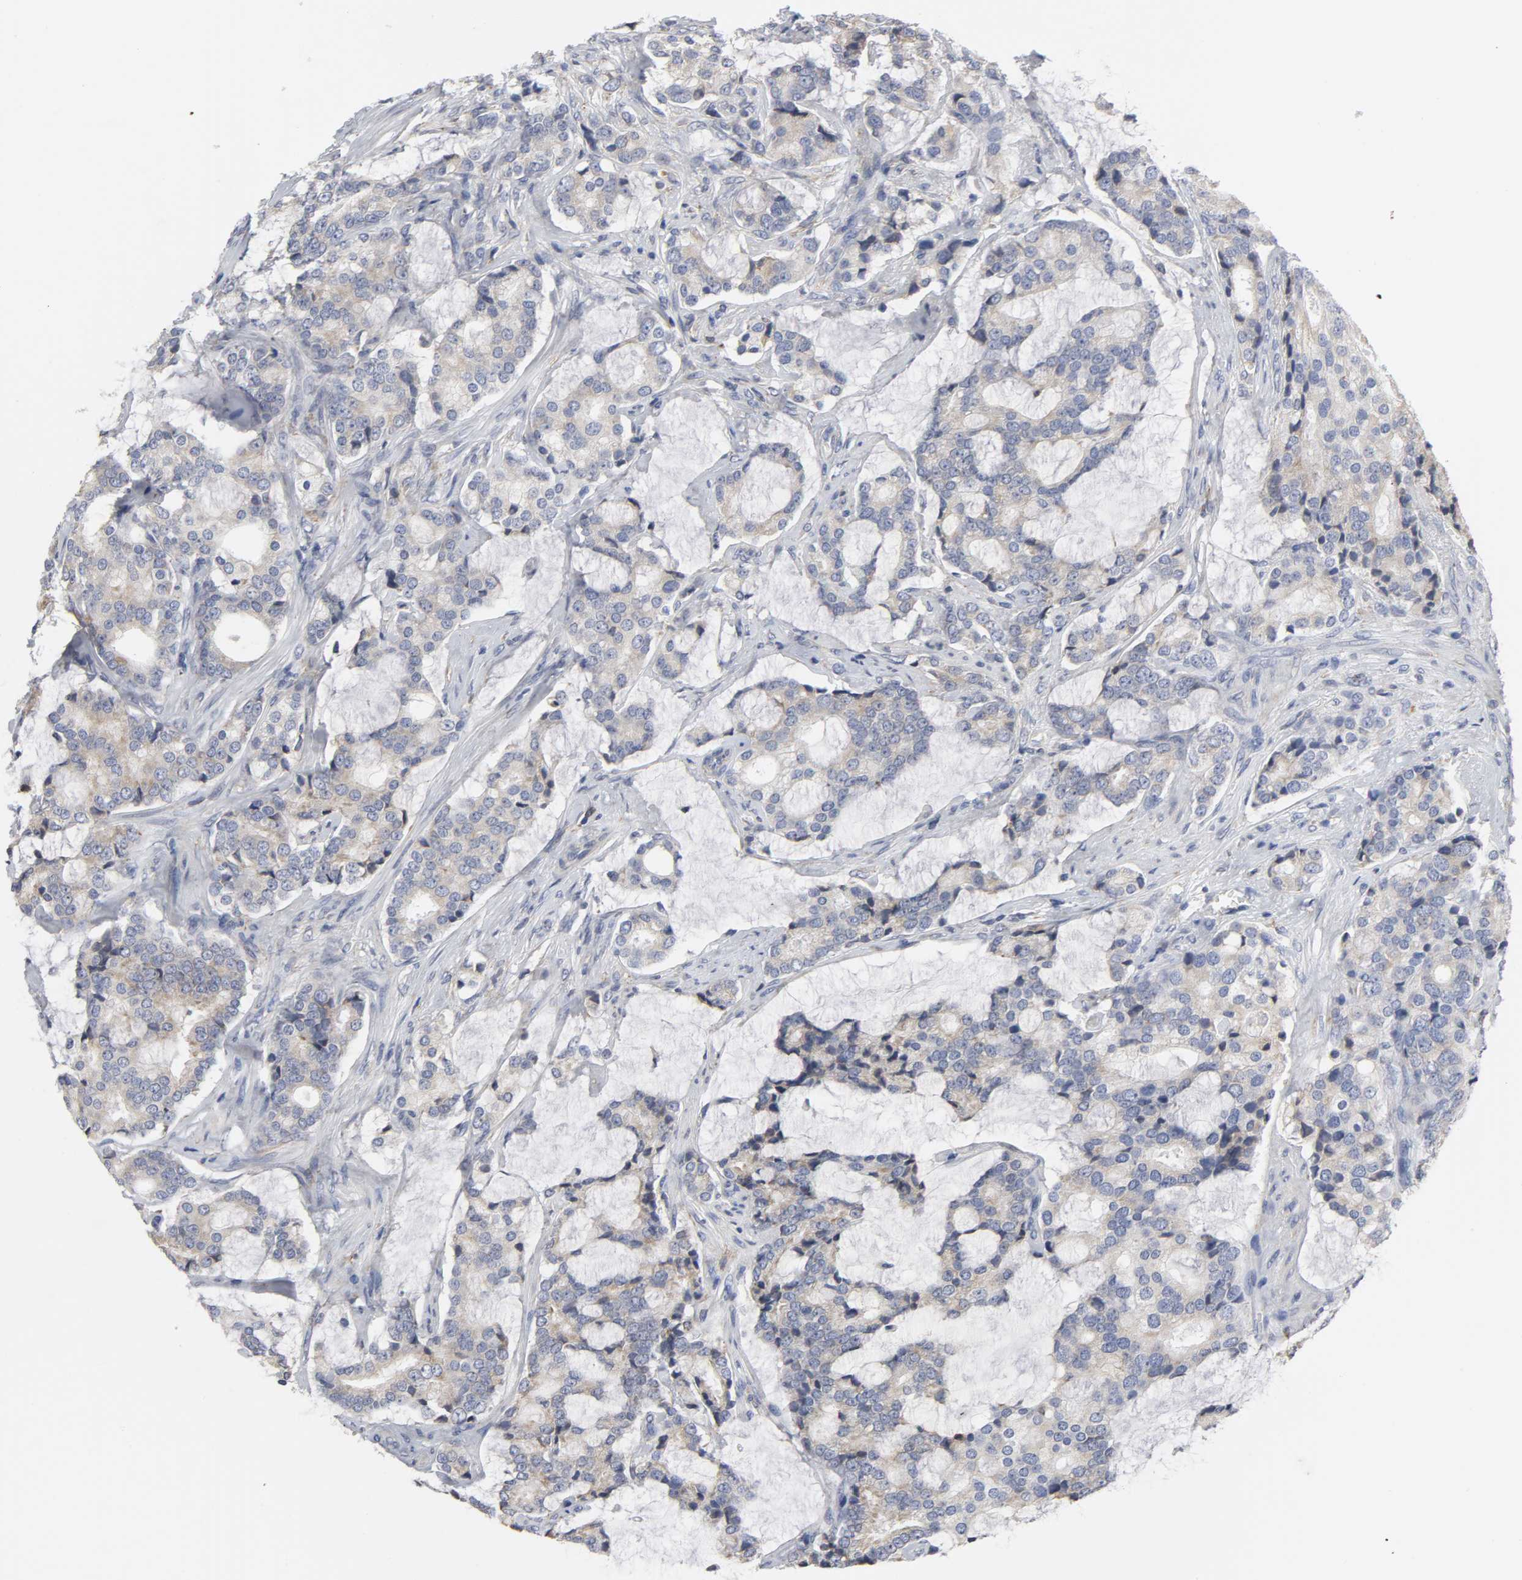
{"staining": {"intensity": "weak", "quantity": ">75%", "location": "cytoplasmic/membranous"}, "tissue": "prostate cancer", "cell_type": "Tumor cells", "image_type": "cancer", "snomed": [{"axis": "morphology", "description": "Adenocarcinoma, Low grade"}, {"axis": "topography", "description": "Prostate"}], "caption": "This histopathology image exhibits immunohistochemistry staining of prostate cancer (adenocarcinoma (low-grade)), with low weak cytoplasmic/membranous positivity in about >75% of tumor cells.", "gene": "HCK", "patient": {"sex": "male", "age": 58}}